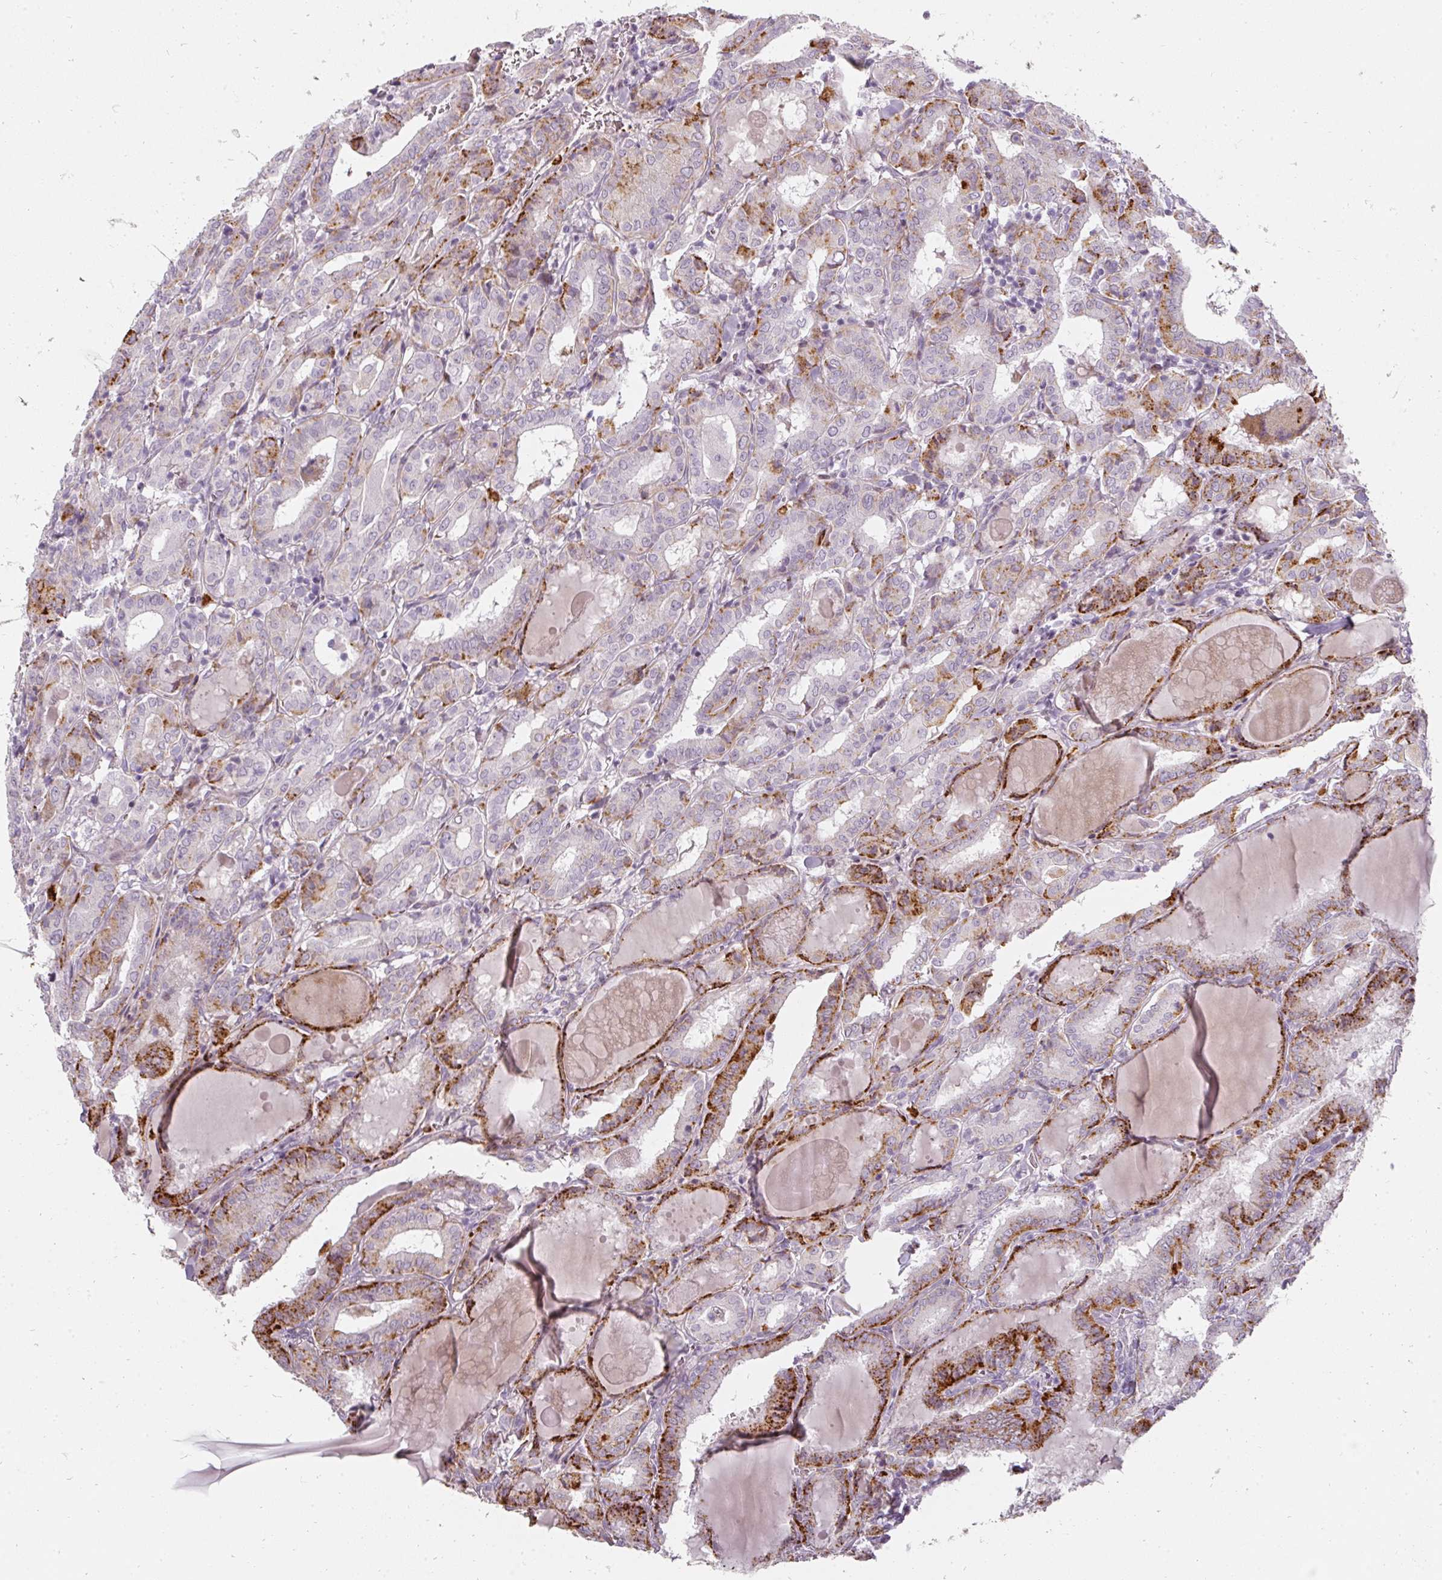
{"staining": {"intensity": "strong", "quantity": "25%-75%", "location": "cytoplasmic/membranous"}, "tissue": "thyroid cancer", "cell_type": "Tumor cells", "image_type": "cancer", "snomed": [{"axis": "morphology", "description": "Papillary adenocarcinoma, NOS"}, {"axis": "topography", "description": "Thyroid gland"}], "caption": "The immunohistochemical stain highlights strong cytoplasmic/membranous positivity in tumor cells of papillary adenocarcinoma (thyroid) tissue.", "gene": "BIK", "patient": {"sex": "female", "age": 72}}